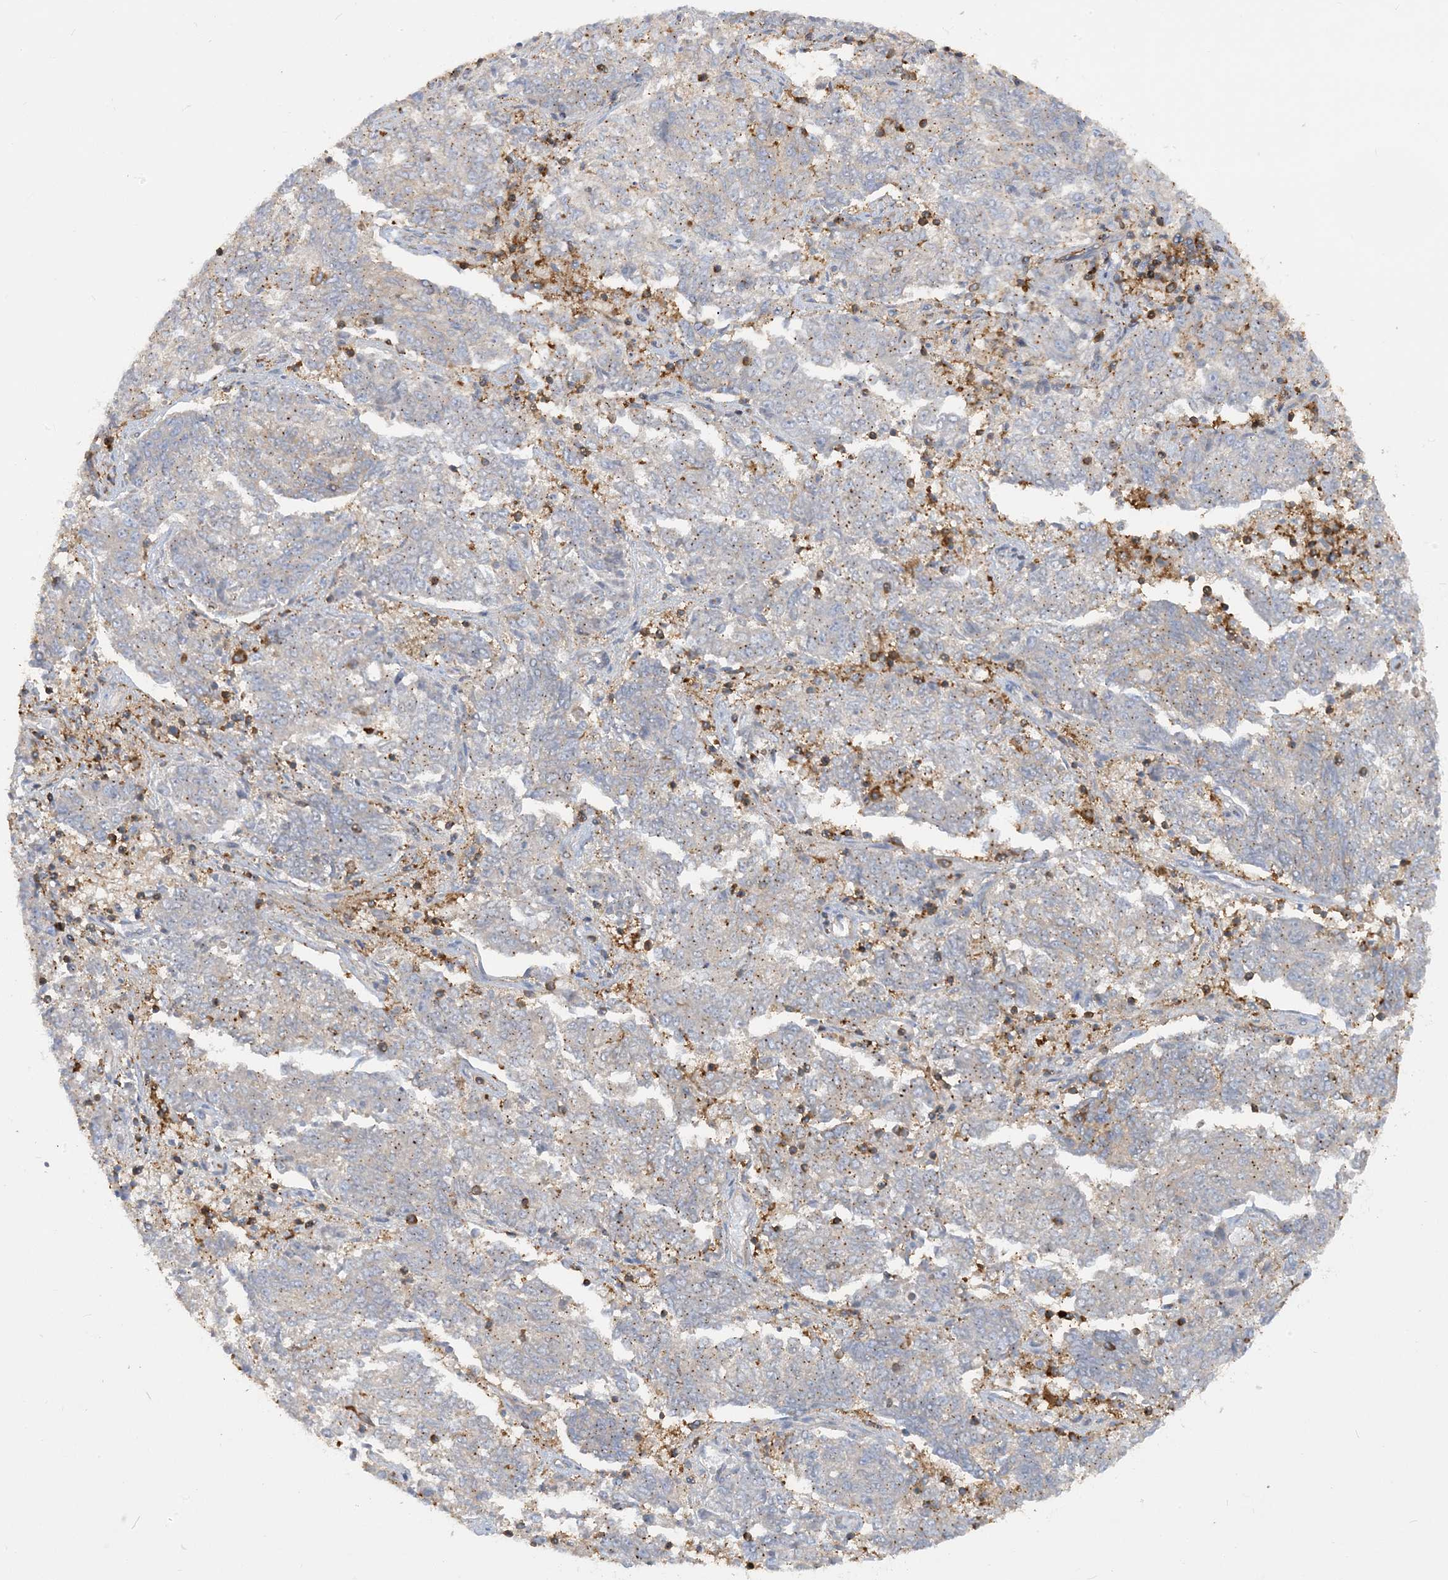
{"staining": {"intensity": "weak", "quantity": "<25%", "location": "cytoplasmic/membranous"}, "tissue": "endometrial cancer", "cell_type": "Tumor cells", "image_type": "cancer", "snomed": [{"axis": "morphology", "description": "Adenocarcinoma, NOS"}, {"axis": "topography", "description": "Endometrium"}], "caption": "An immunohistochemistry (IHC) image of endometrial adenocarcinoma is shown. There is no staining in tumor cells of endometrial adenocarcinoma. (Immunohistochemistry (ihc), brightfield microscopy, high magnification).", "gene": "SFMBT2", "patient": {"sex": "female", "age": 80}}